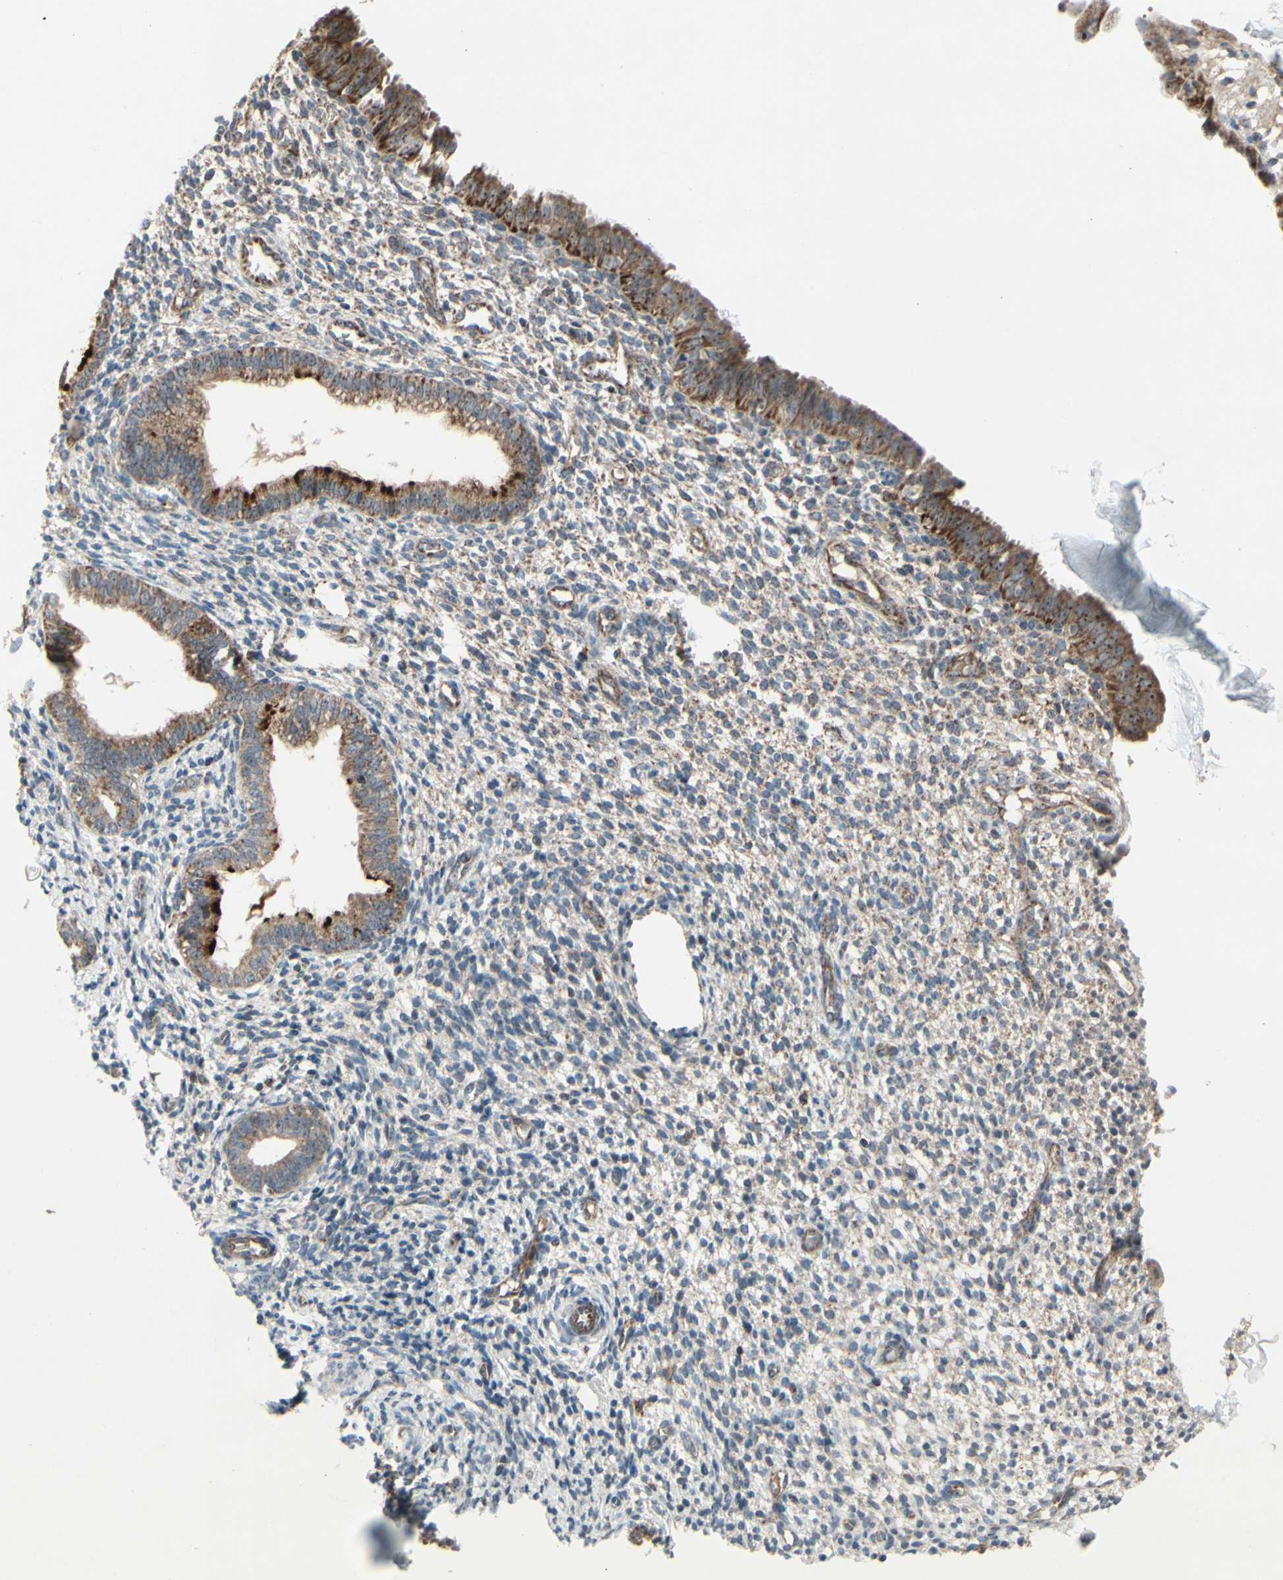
{"staining": {"intensity": "weak", "quantity": ">75%", "location": "cytoplasmic/membranous"}, "tissue": "endometrium", "cell_type": "Cells in endometrial stroma", "image_type": "normal", "snomed": [{"axis": "morphology", "description": "Normal tissue, NOS"}, {"axis": "topography", "description": "Endometrium"}], "caption": "High-power microscopy captured an IHC image of normal endometrium, revealing weak cytoplasmic/membranous staining in approximately >75% of cells in endometrial stroma. (IHC, brightfield microscopy, high magnification).", "gene": "CPT1A", "patient": {"sex": "female", "age": 61}}